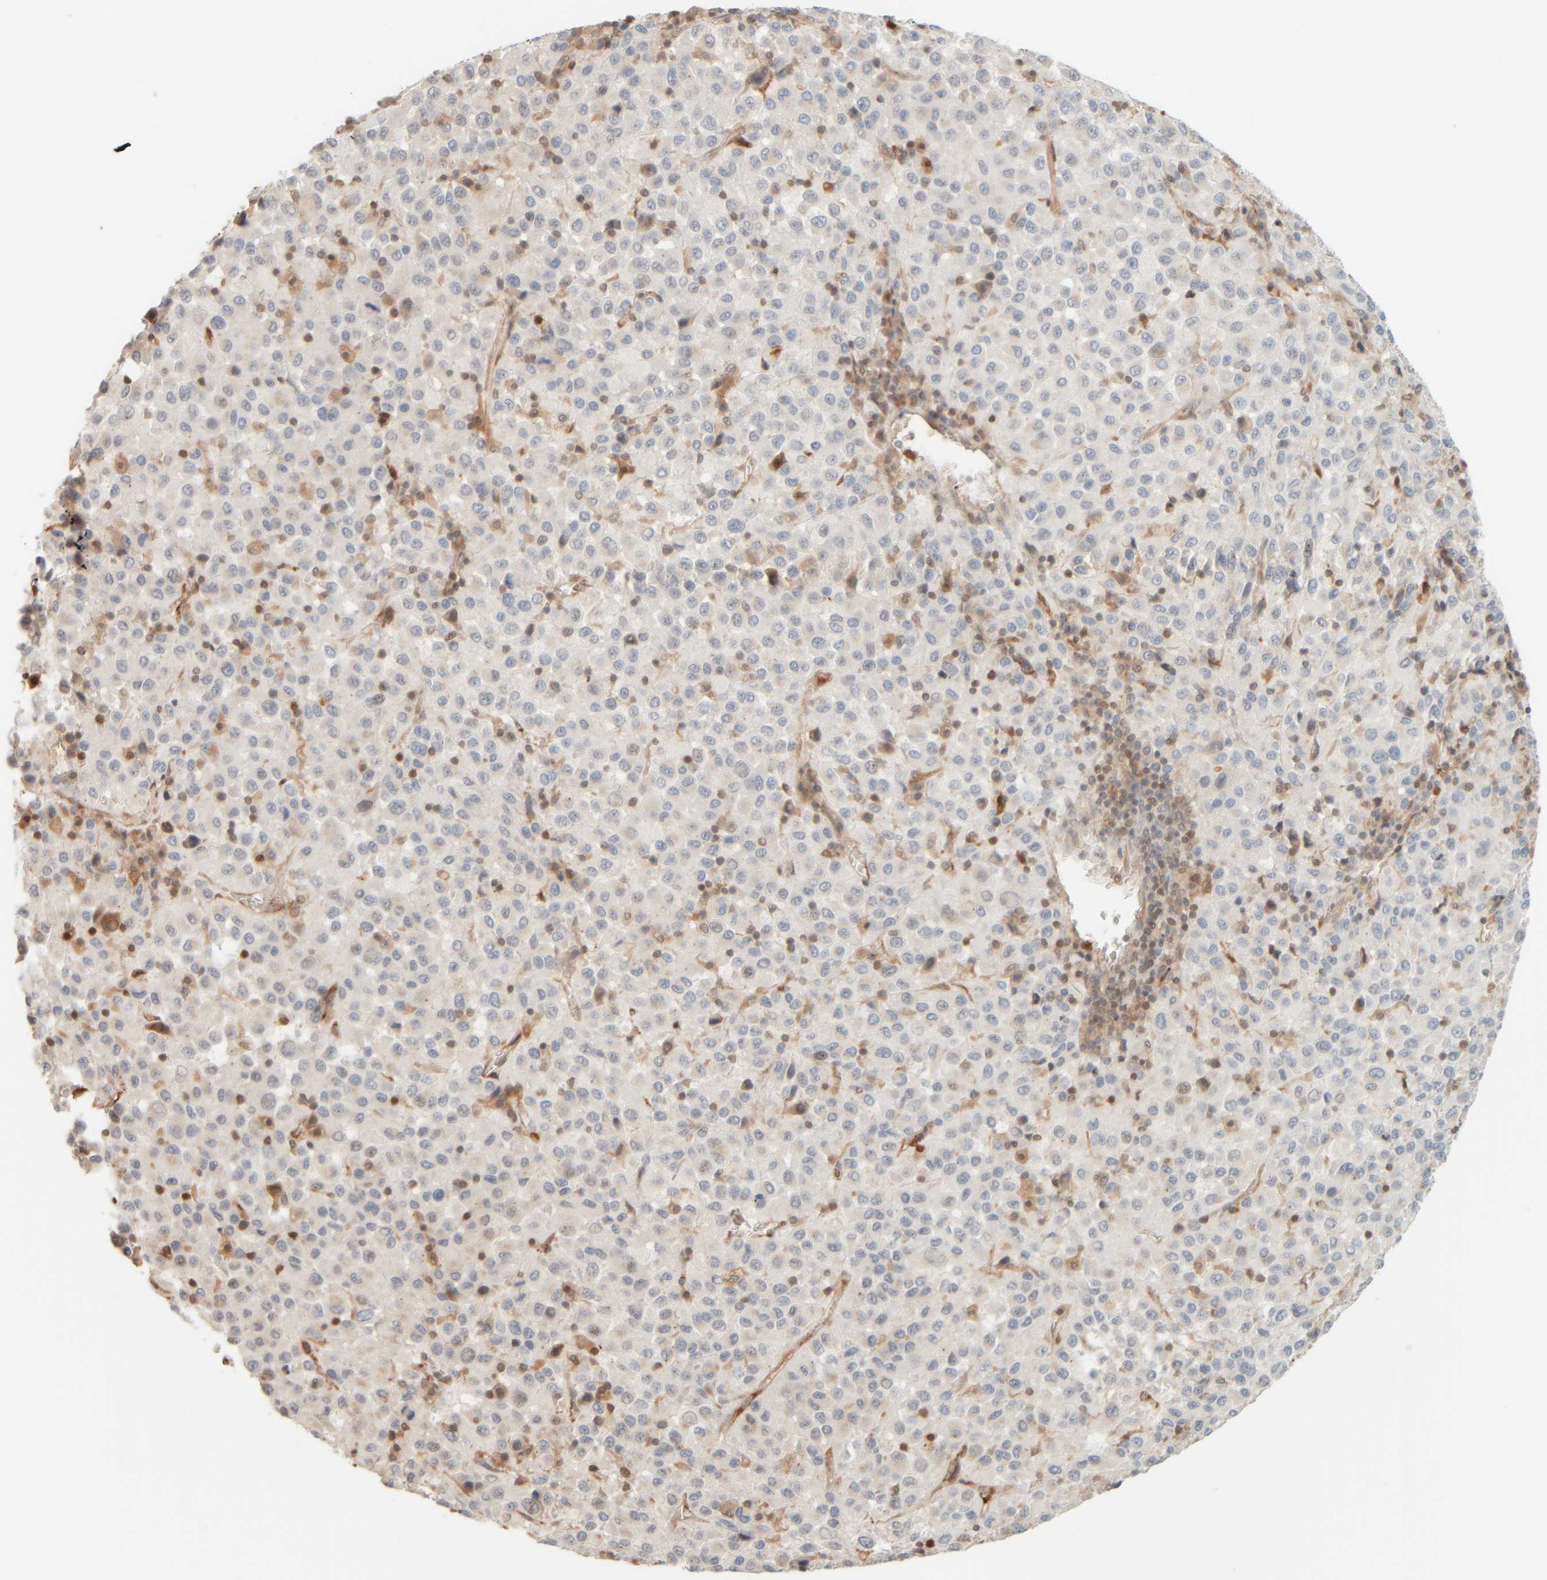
{"staining": {"intensity": "negative", "quantity": "none", "location": "none"}, "tissue": "melanoma", "cell_type": "Tumor cells", "image_type": "cancer", "snomed": [{"axis": "morphology", "description": "Malignant melanoma, Metastatic site"}, {"axis": "topography", "description": "Lung"}], "caption": "The image shows no staining of tumor cells in malignant melanoma (metastatic site).", "gene": "PTGES3L-AARSD1", "patient": {"sex": "male", "age": 64}}